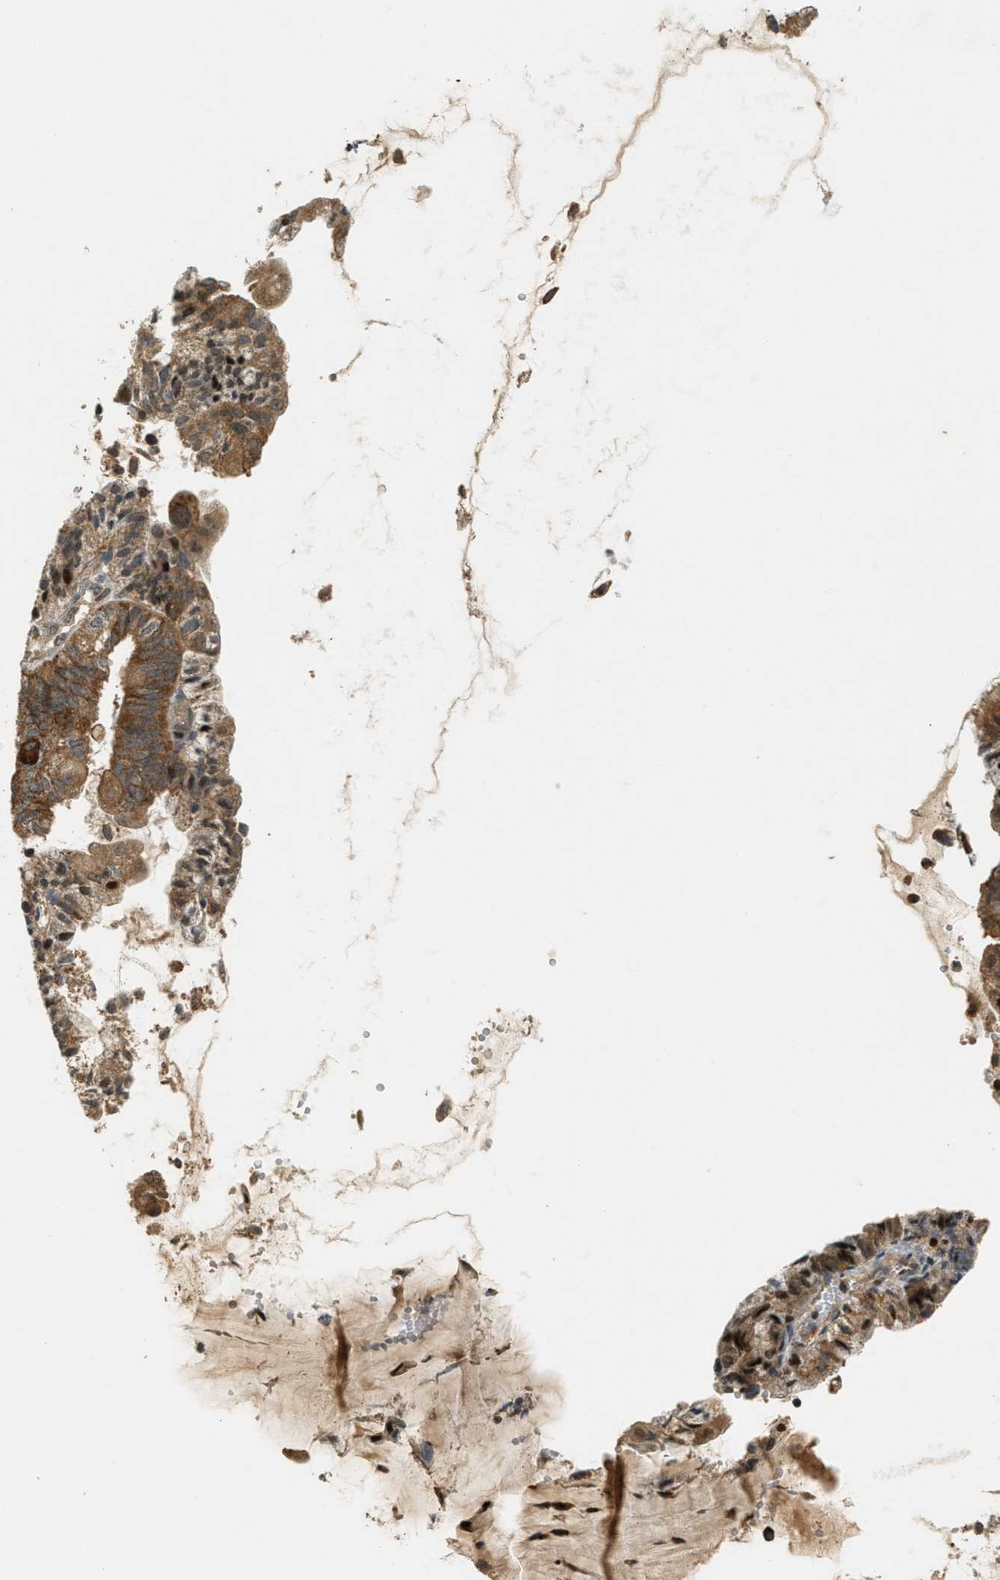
{"staining": {"intensity": "strong", "quantity": "25%-75%", "location": "cytoplasmic/membranous"}, "tissue": "endometrial cancer", "cell_type": "Tumor cells", "image_type": "cancer", "snomed": [{"axis": "morphology", "description": "Adenocarcinoma, NOS"}, {"axis": "topography", "description": "Endometrium"}], "caption": "DAB (3,3'-diaminobenzidine) immunohistochemical staining of endometrial adenocarcinoma shows strong cytoplasmic/membranous protein positivity in approximately 25%-75% of tumor cells.", "gene": "TRAPPC14", "patient": {"sex": "female", "age": 81}}